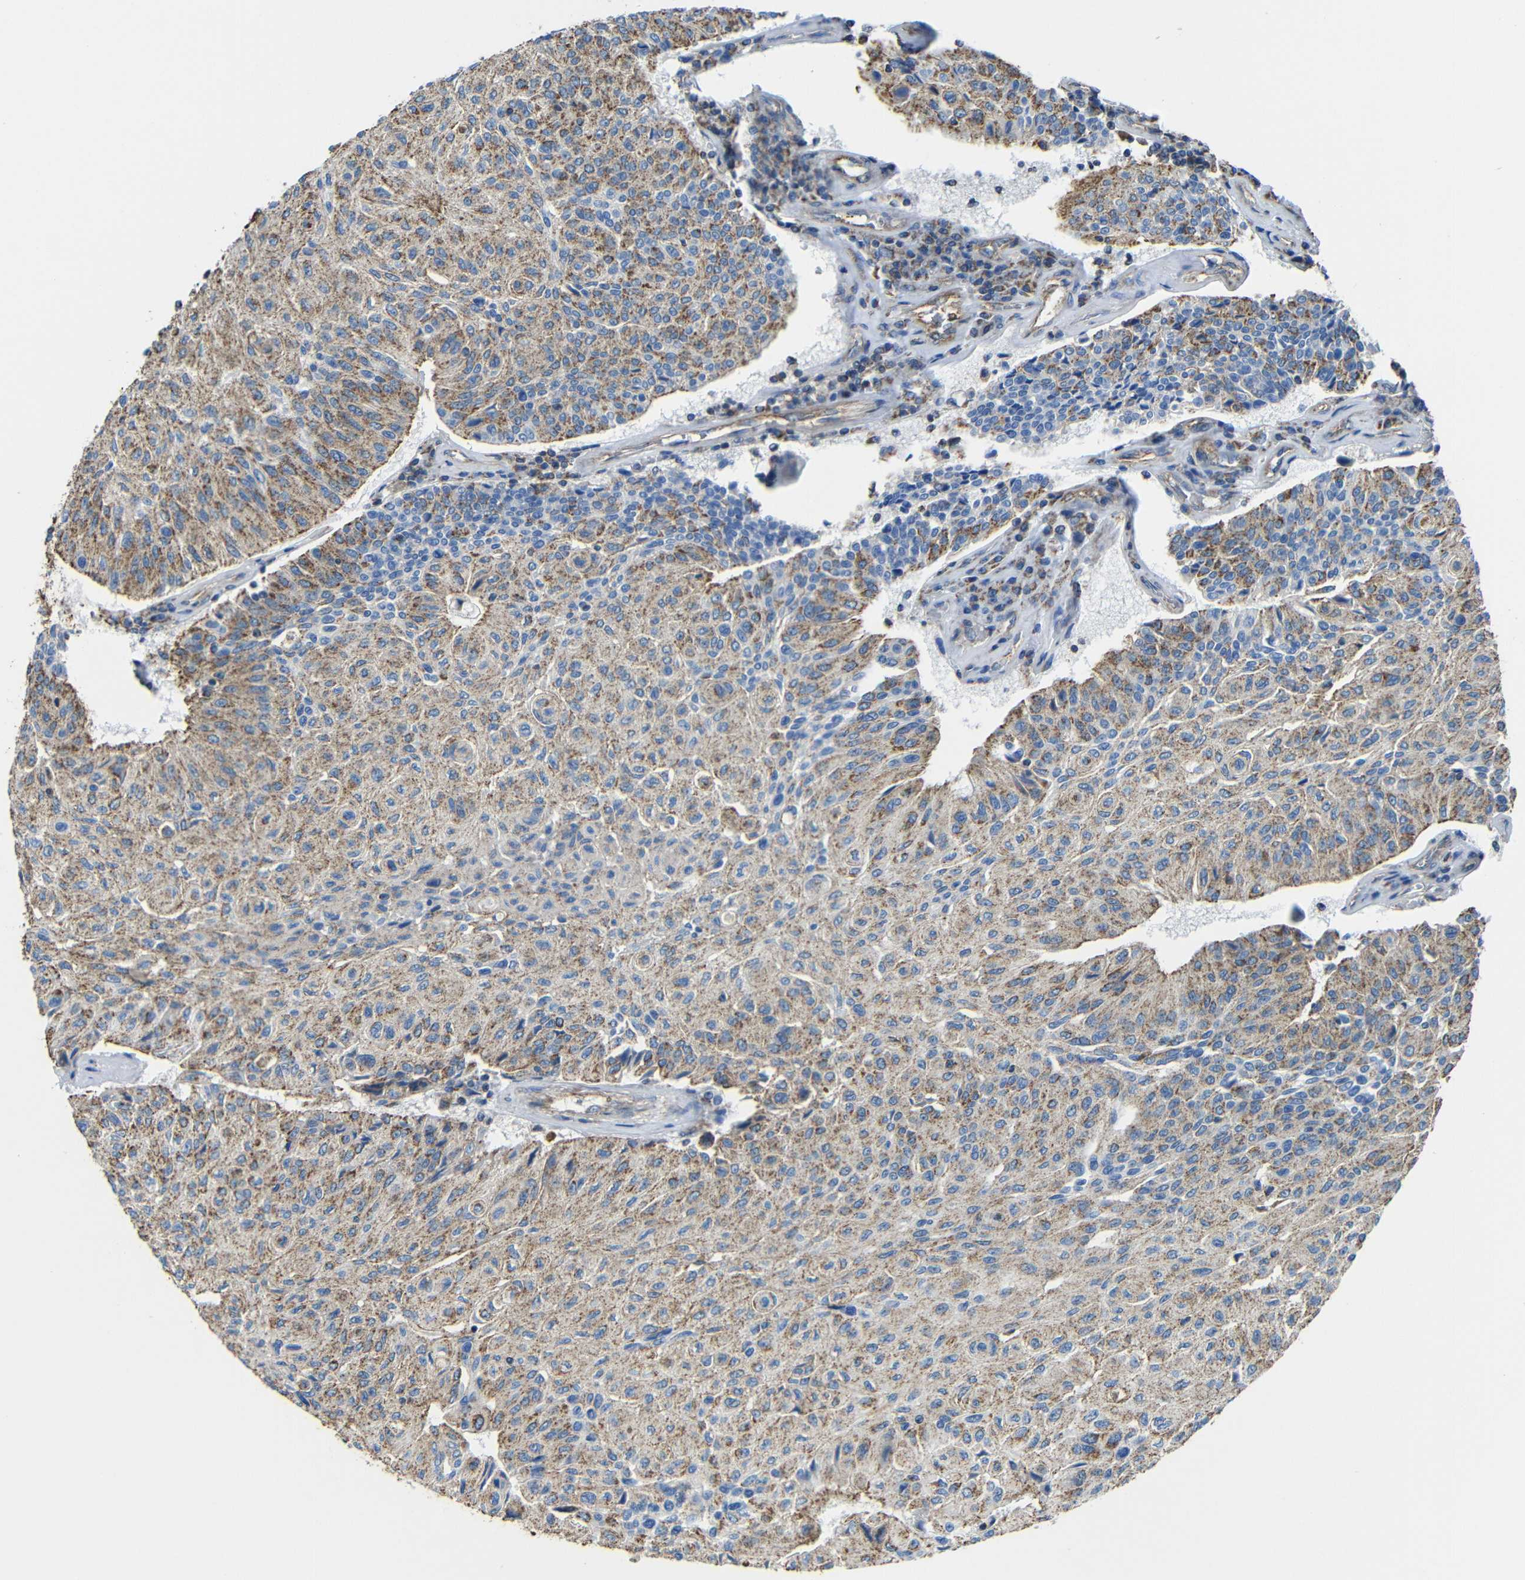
{"staining": {"intensity": "moderate", "quantity": ">75%", "location": "cytoplasmic/membranous"}, "tissue": "urothelial cancer", "cell_type": "Tumor cells", "image_type": "cancer", "snomed": [{"axis": "morphology", "description": "Urothelial carcinoma, High grade"}, {"axis": "topography", "description": "Urinary bladder"}], "caption": "High-grade urothelial carcinoma stained with IHC displays moderate cytoplasmic/membranous staining in about >75% of tumor cells.", "gene": "INTS6L", "patient": {"sex": "male", "age": 66}}